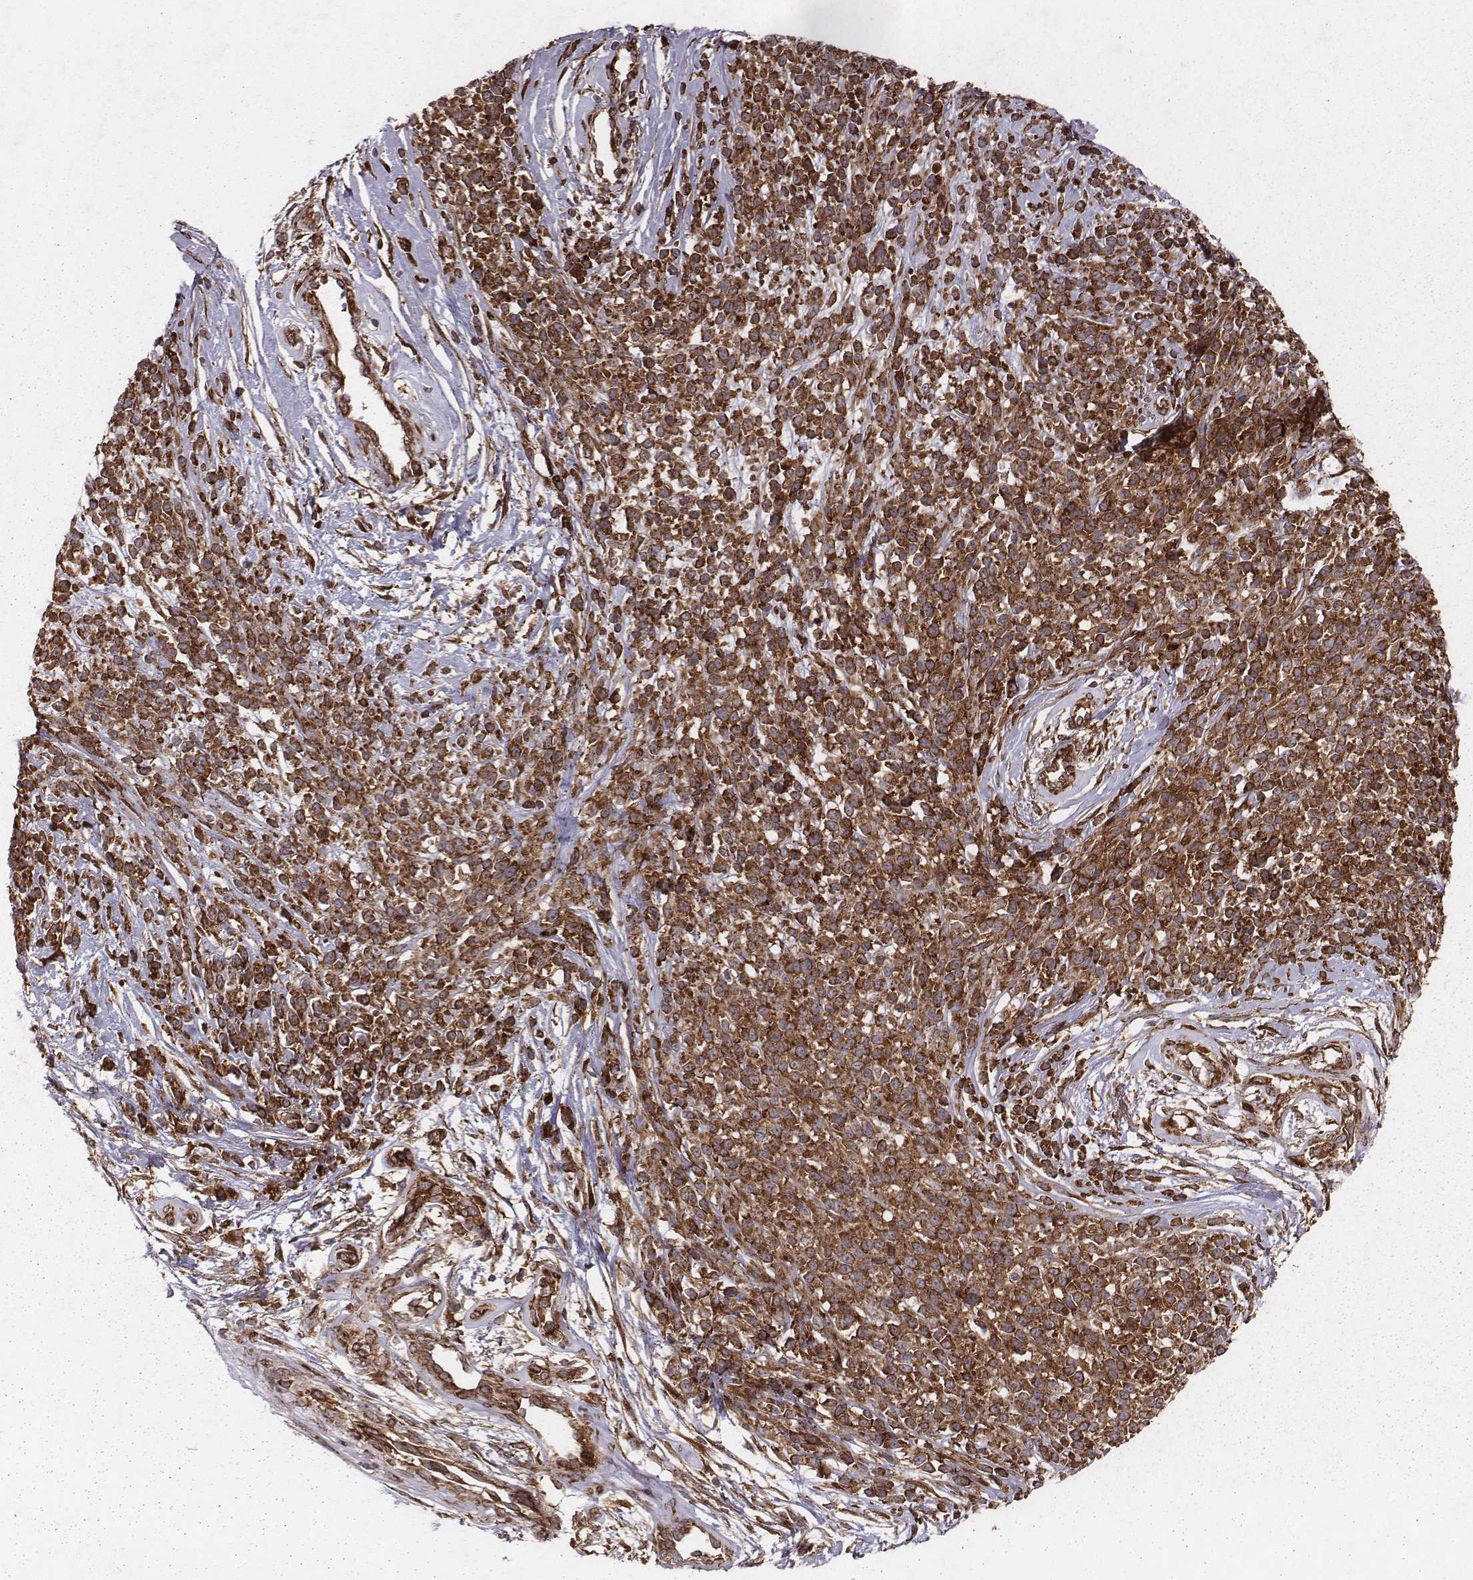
{"staining": {"intensity": "strong", "quantity": ">75%", "location": "cytoplasmic/membranous"}, "tissue": "melanoma", "cell_type": "Tumor cells", "image_type": "cancer", "snomed": [{"axis": "morphology", "description": "Malignant melanoma, NOS"}, {"axis": "topography", "description": "Skin"}, {"axis": "topography", "description": "Skin of trunk"}], "caption": "A high amount of strong cytoplasmic/membranous staining is appreciated in about >75% of tumor cells in malignant melanoma tissue.", "gene": "TXLNA", "patient": {"sex": "male", "age": 74}}